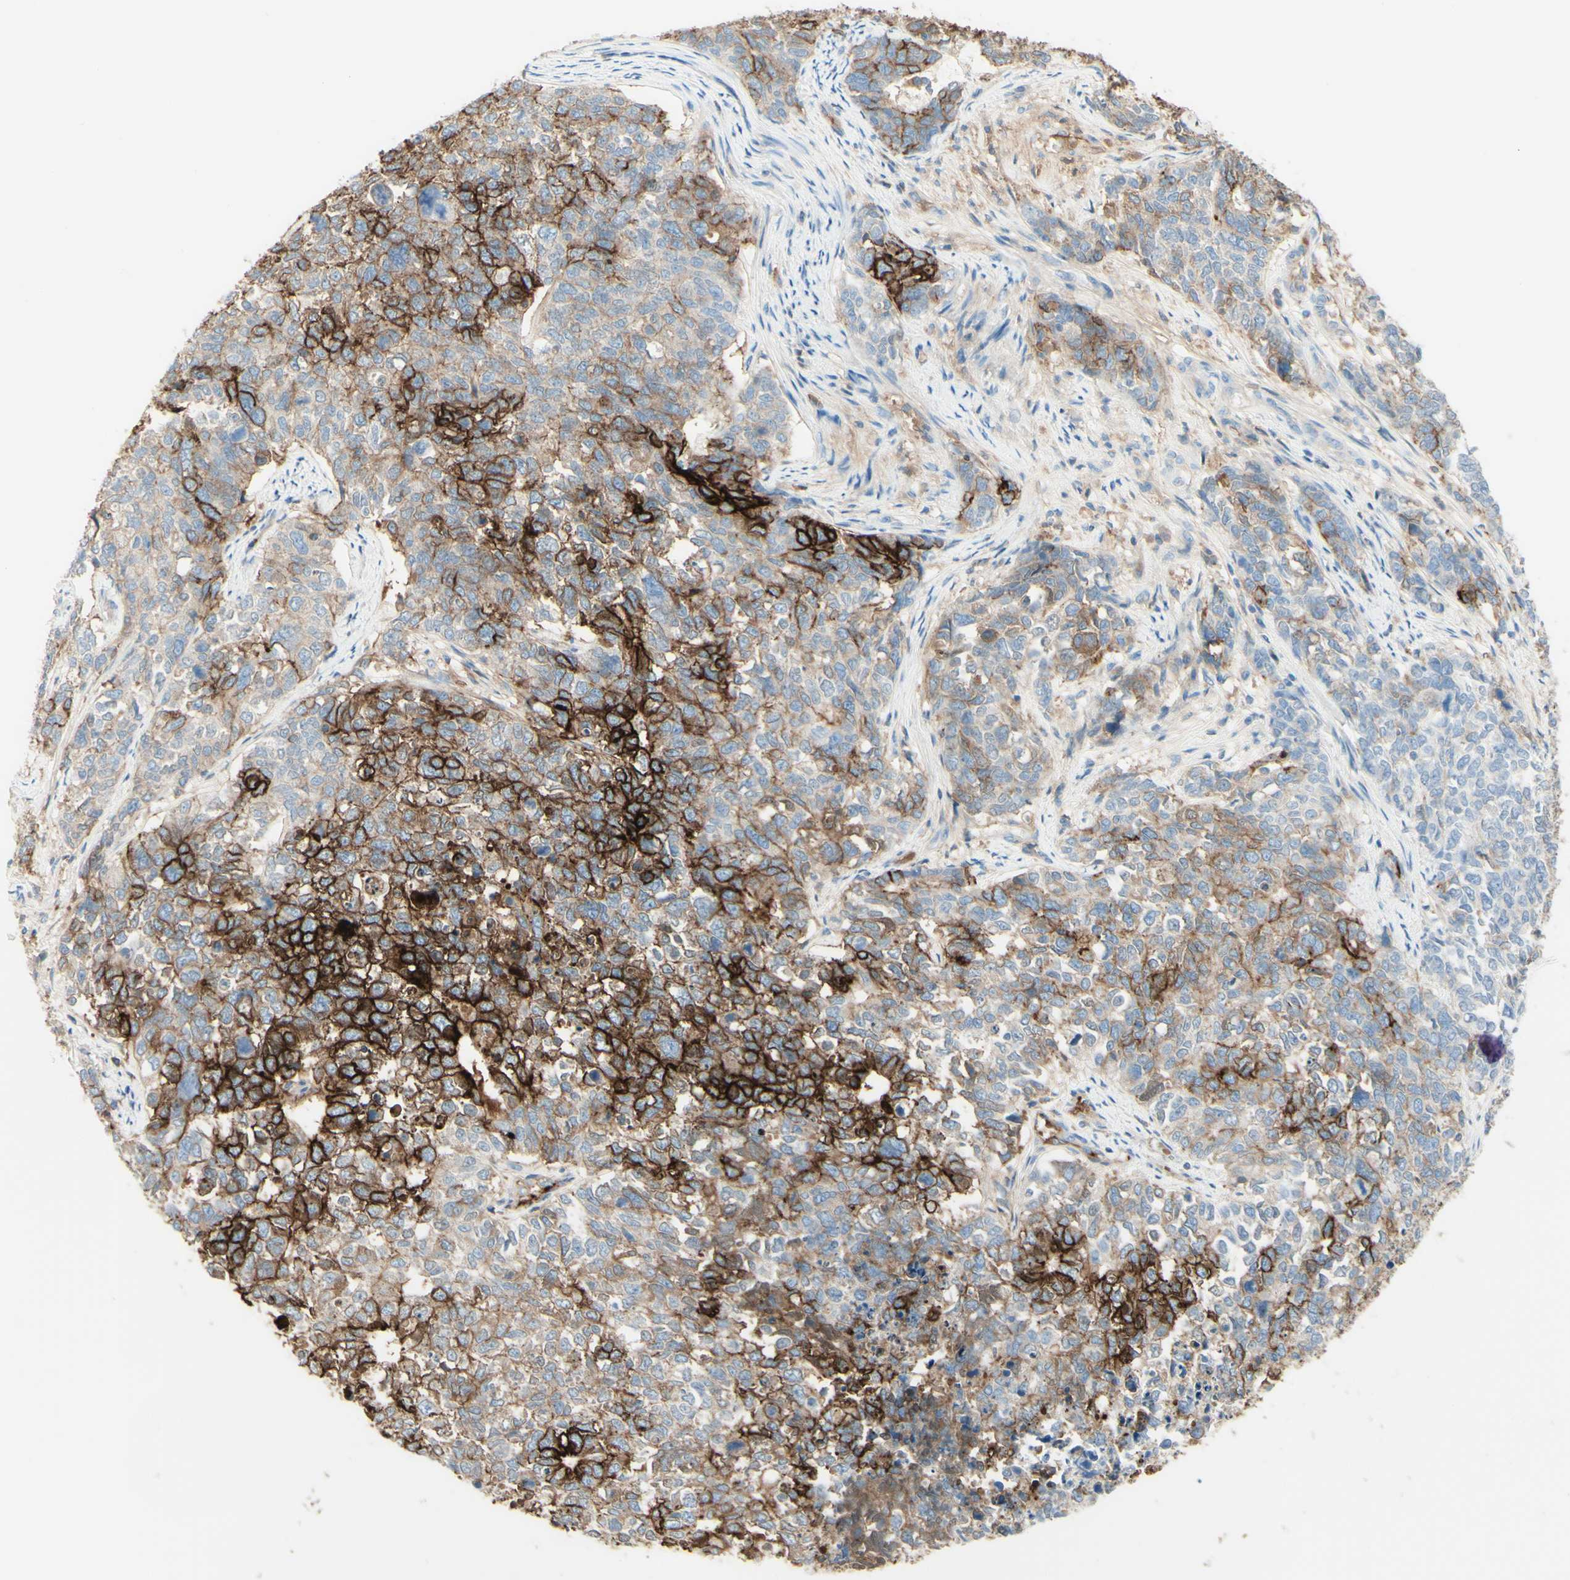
{"staining": {"intensity": "strong", "quantity": "25%-75%", "location": "cytoplasmic/membranous"}, "tissue": "cervical cancer", "cell_type": "Tumor cells", "image_type": "cancer", "snomed": [{"axis": "morphology", "description": "Squamous cell carcinoma, NOS"}, {"axis": "topography", "description": "Cervix"}], "caption": "Brown immunohistochemical staining in human cervical cancer shows strong cytoplasmic/membranous staining in about 25%-75% of tumor cells.", "gene": "ALCAM", "patient": {"sex": "female", "age": 63}}